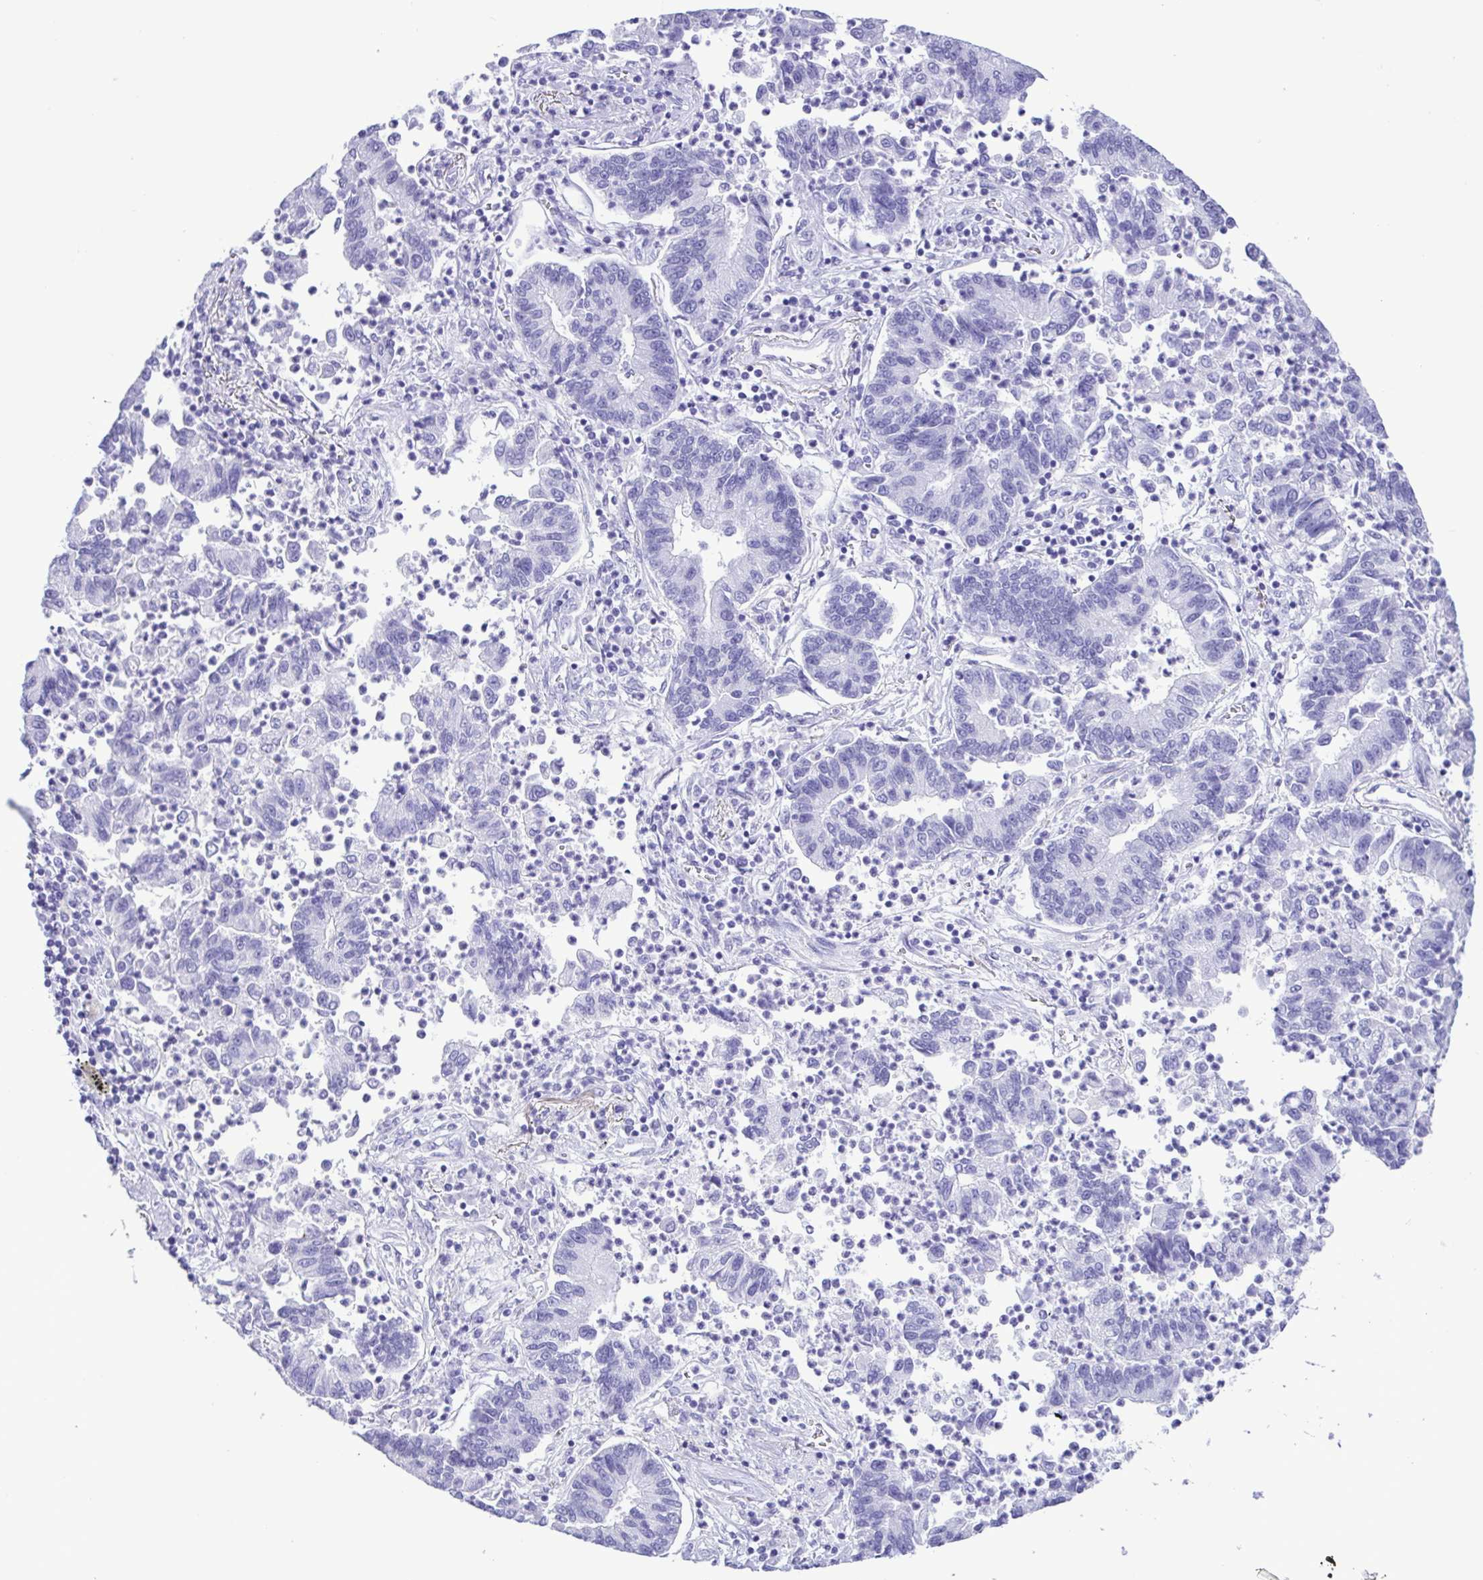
{"staining": {"intensity": "negative", "quantity": "none", "location": "none"}, "tissue": "lung cancer", "cell_type": "Tumor cells", "image_type": "cancer", "snomed": [{"axis": "morphology", "description": "Adenocarcinoma, NOS"}, {"axis": "topography", "description": "Lung"}], "caption": "Human lung adenocarcinoma stained for a protein using immunohistochemistry displays no expression in tumor cells.", "gene": "CASP14", "patient": {"sex": "female", "age": 57}}